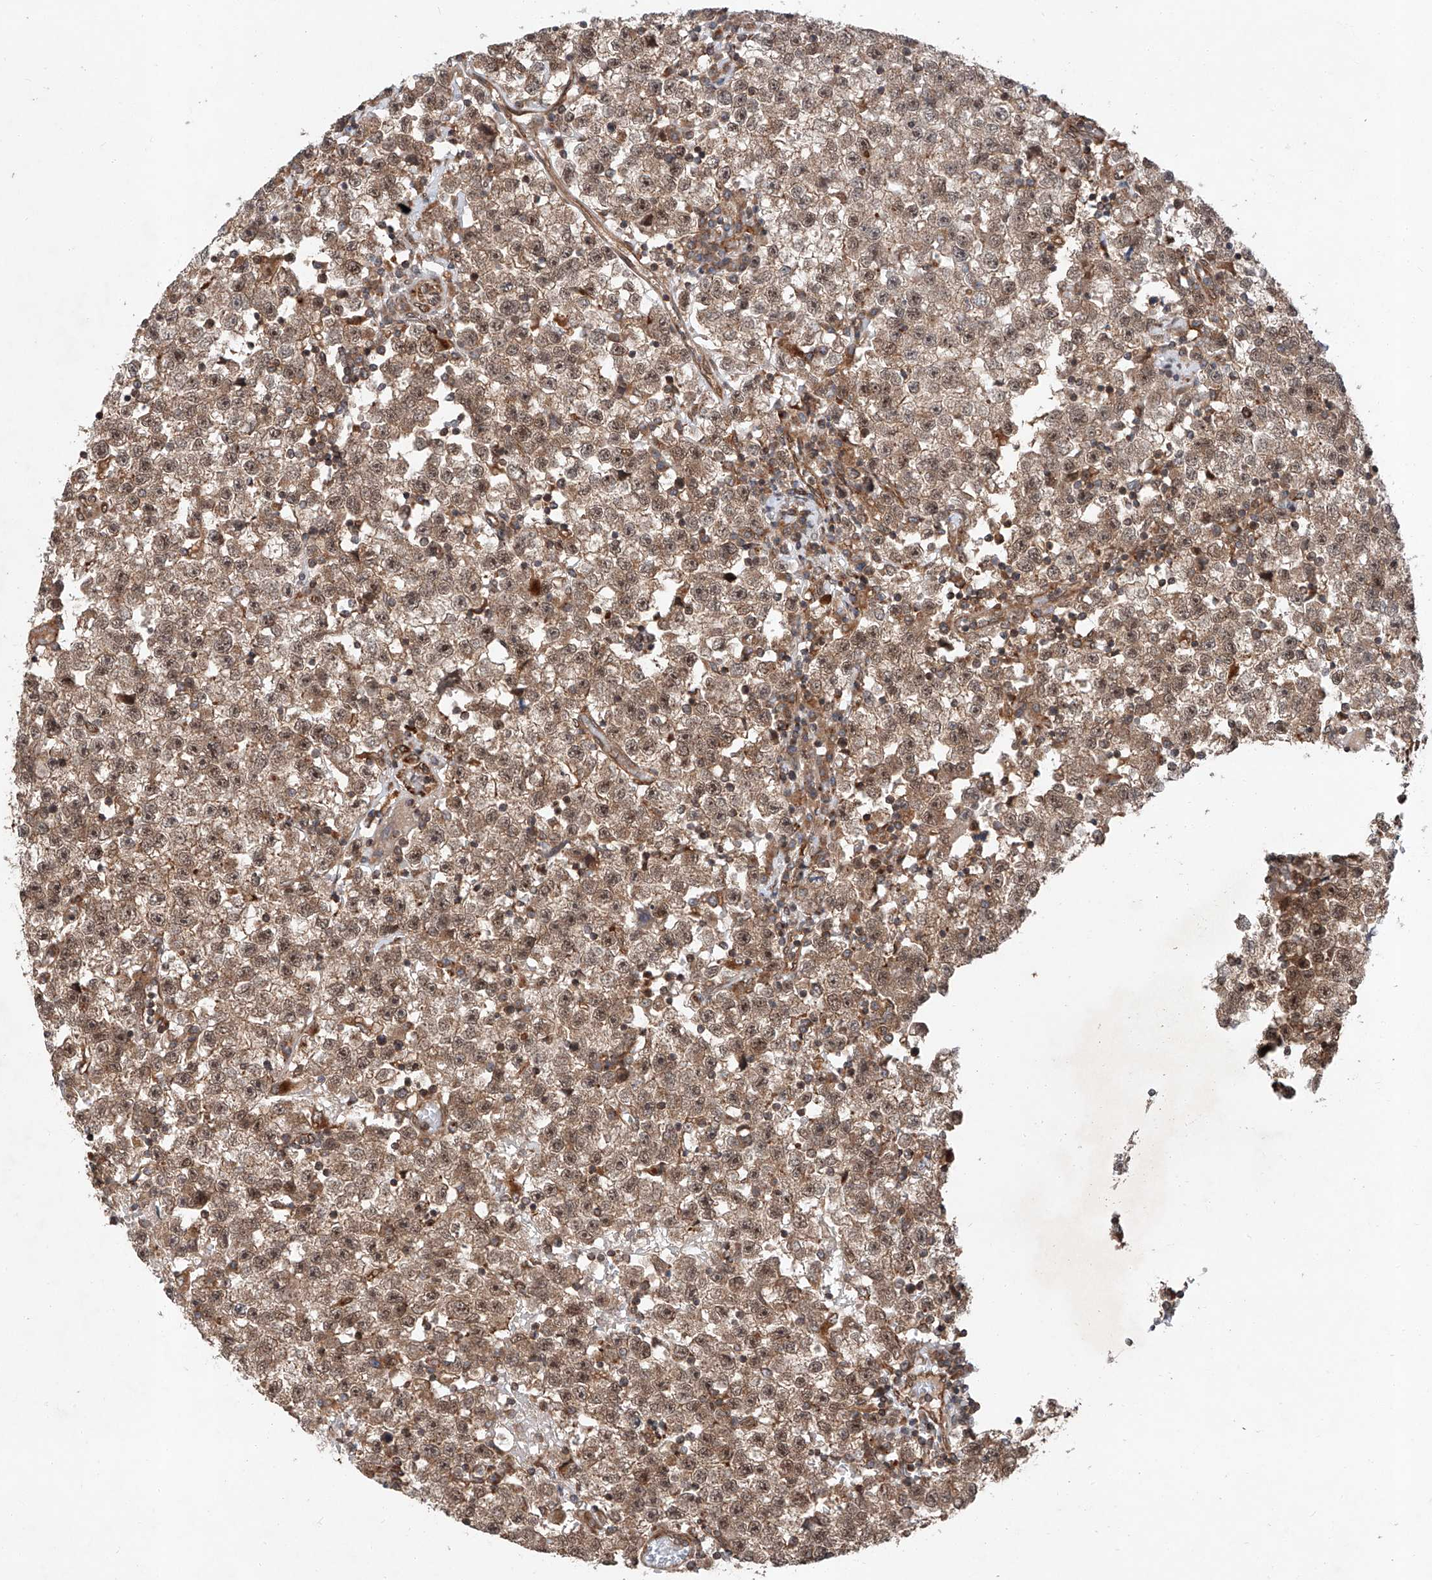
{"staining": {"intensity": "moderate", "quantity": ">75%", "location": "cytoplasmic/membranous,nuclear"}, "tissue": "testis cancer", "cell_type": "Tumor cells", "image_type": "cancer", "snomed": [{"axis": "morphology", "description": "Seminoma, NOS"}, {"axis": "topography", "description": "Testis"}], "caption": "Testis seminoma stained with DAB immunohistochemistry (IHC) exhibits medium levels of moderate cytoplasmic/membranous and nuclear positivity in about >75% of tumor cells.", "gene": "ZFP28", "patient": {"sex": "male", "age": 22}}